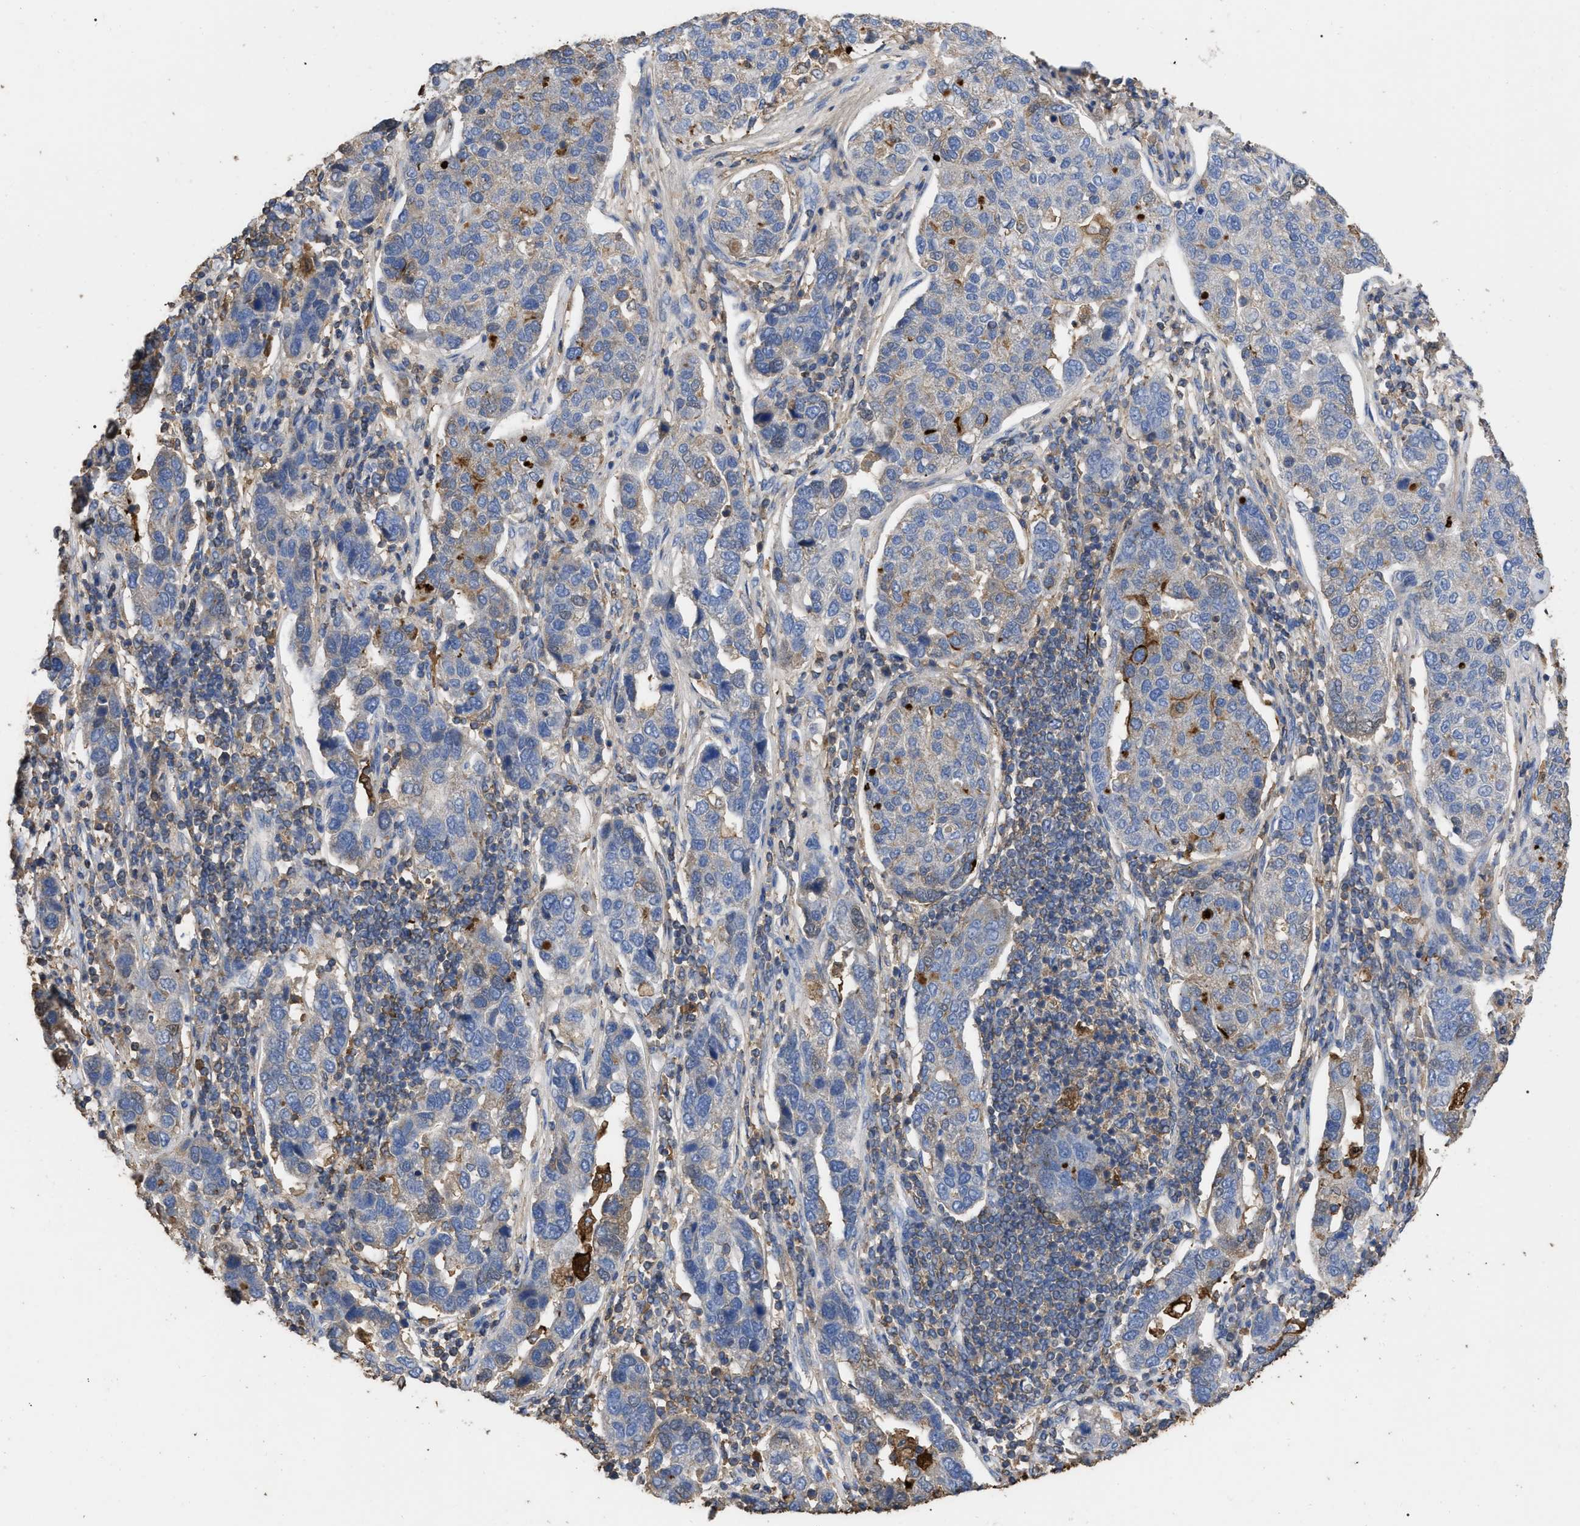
{"staining": {"intensity": "negative", "quantity": "none", "location": "none"}, "tissue": "pancreatic cancer", "cell_type": "Tumor cells", "image_type": "cancer", "snomed": [{"axis": "morphology", "description": "Adenocarcinoma, NOS"}, {"axis": "topography", "description": "Pancreas"}], "caption": "DAB immunohistochemical staining of human pancreatic cancer displays no significant staining in tumor cells. Nuclei are stained in blue.", "gene": "GPR179", "patient": {"sex": "female", "age": 61}}